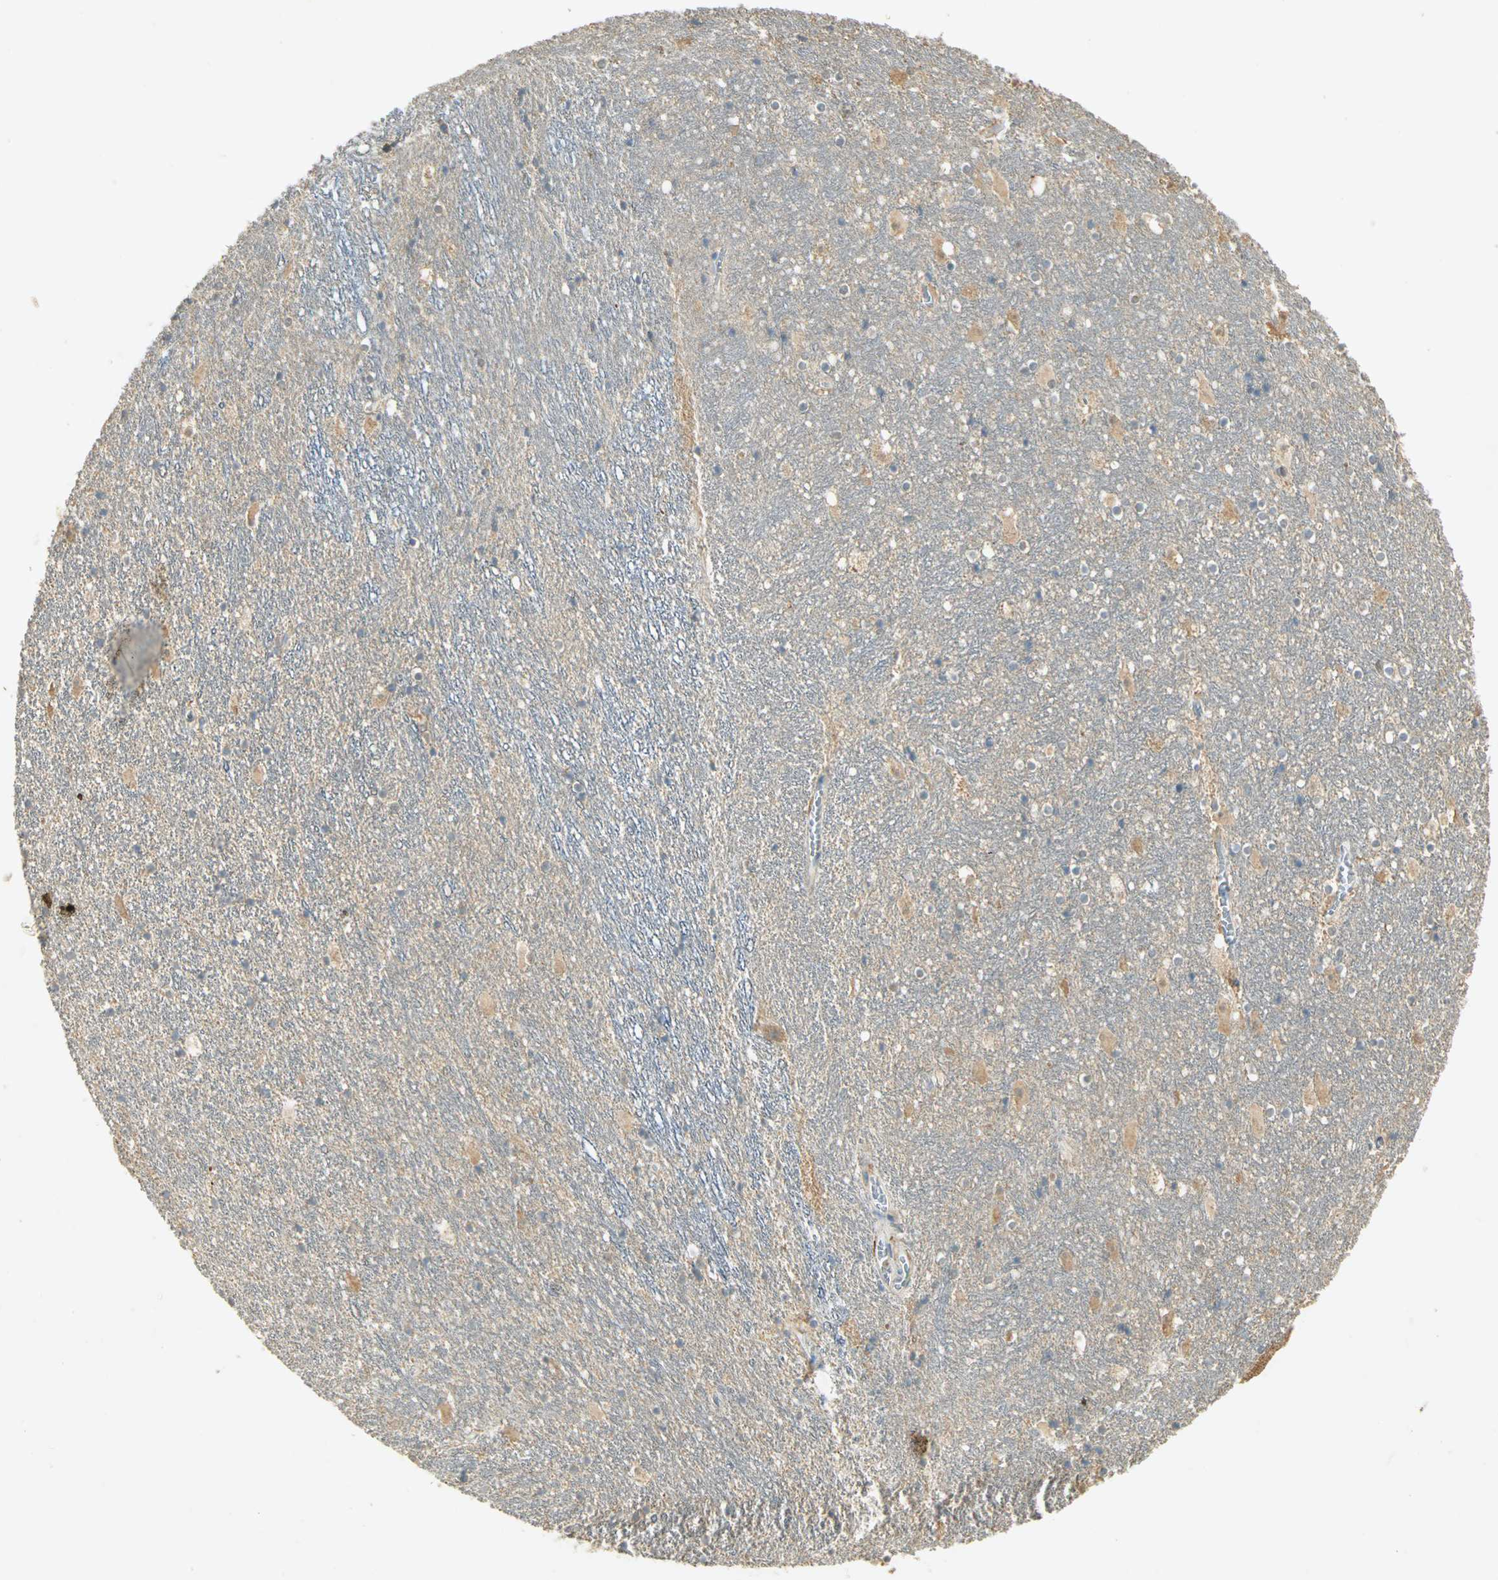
{"staining": {"intensity": "moderate", "quantity": "25%-75%", "location": "nuclear"}, "tissue": "hippocampus", "cell_type": "Glial cells", "image_type": "normal", "snomed": [{"axis": "morphology", "description": "Normal tissue, NOS"}, {"axis": "topography", "description": "Hippocampus"}], "caption": "Immunohistochemistry (IHC) of normal hippocampus demonstrates medium levels of moderate nuclear staining in approximately 25%-75% of glial cells. (Brightfield microscopy of DAB IHC at high magnification).", "gene": "BIRC2", "patient": {"sex": "male", "age": 45}}